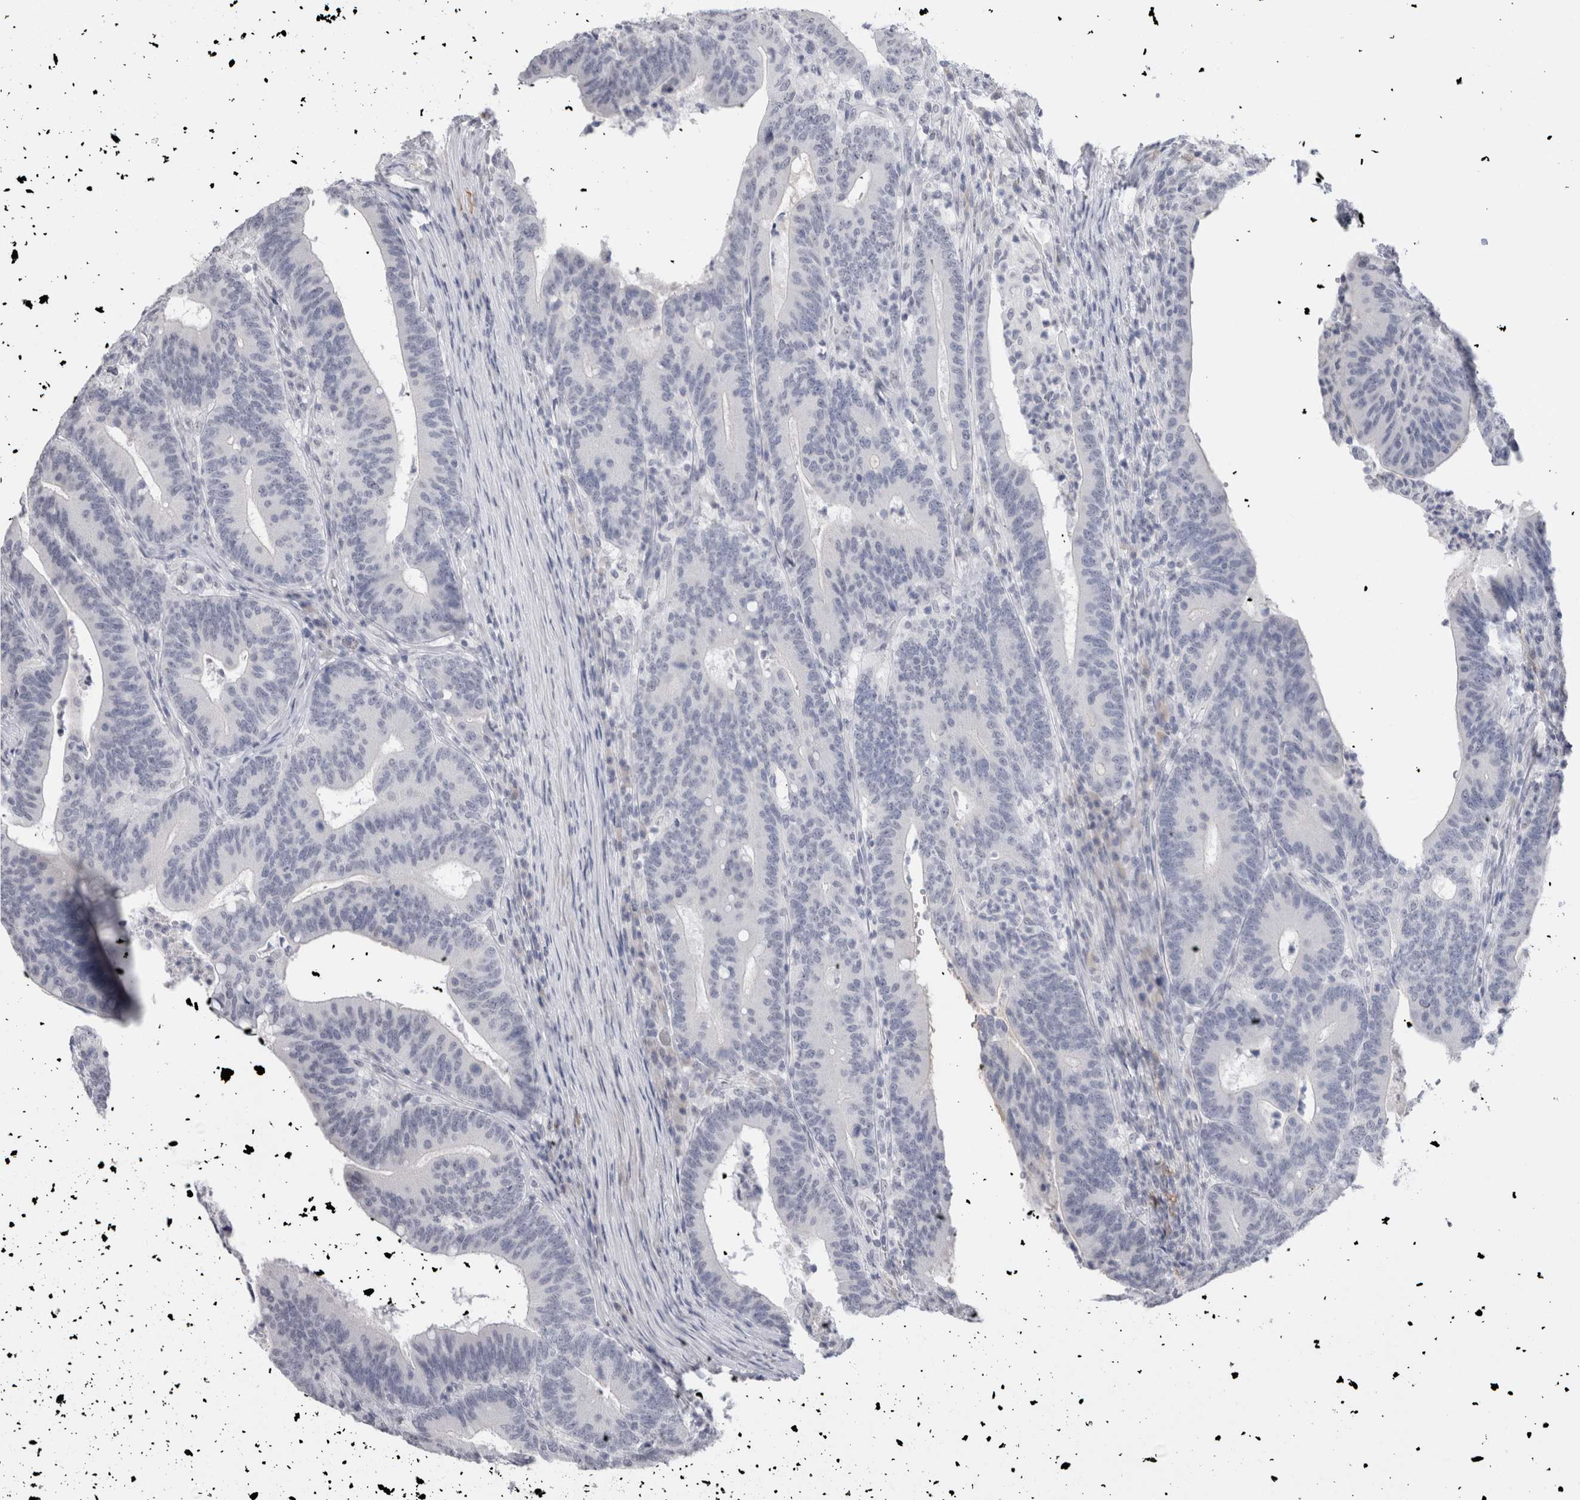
{"staining": {"intensity": "negative", "quantity": "none", "location": "none"}, "tissue": "colorectal cancer", "cell_type": "Tumor cells", "image_type": "cancer", "snomed": [{"axis": "morphology", "description": "Adenocarcinoma, NOS"}, {"axis": "topography", "description": "Colon"}], "caption": "Immunohistochemical staining of human colorectal cancer displays no significant staining in tumor cells.", "gene": "CADM3", "patient": {"sex": "female", "age": 66}}